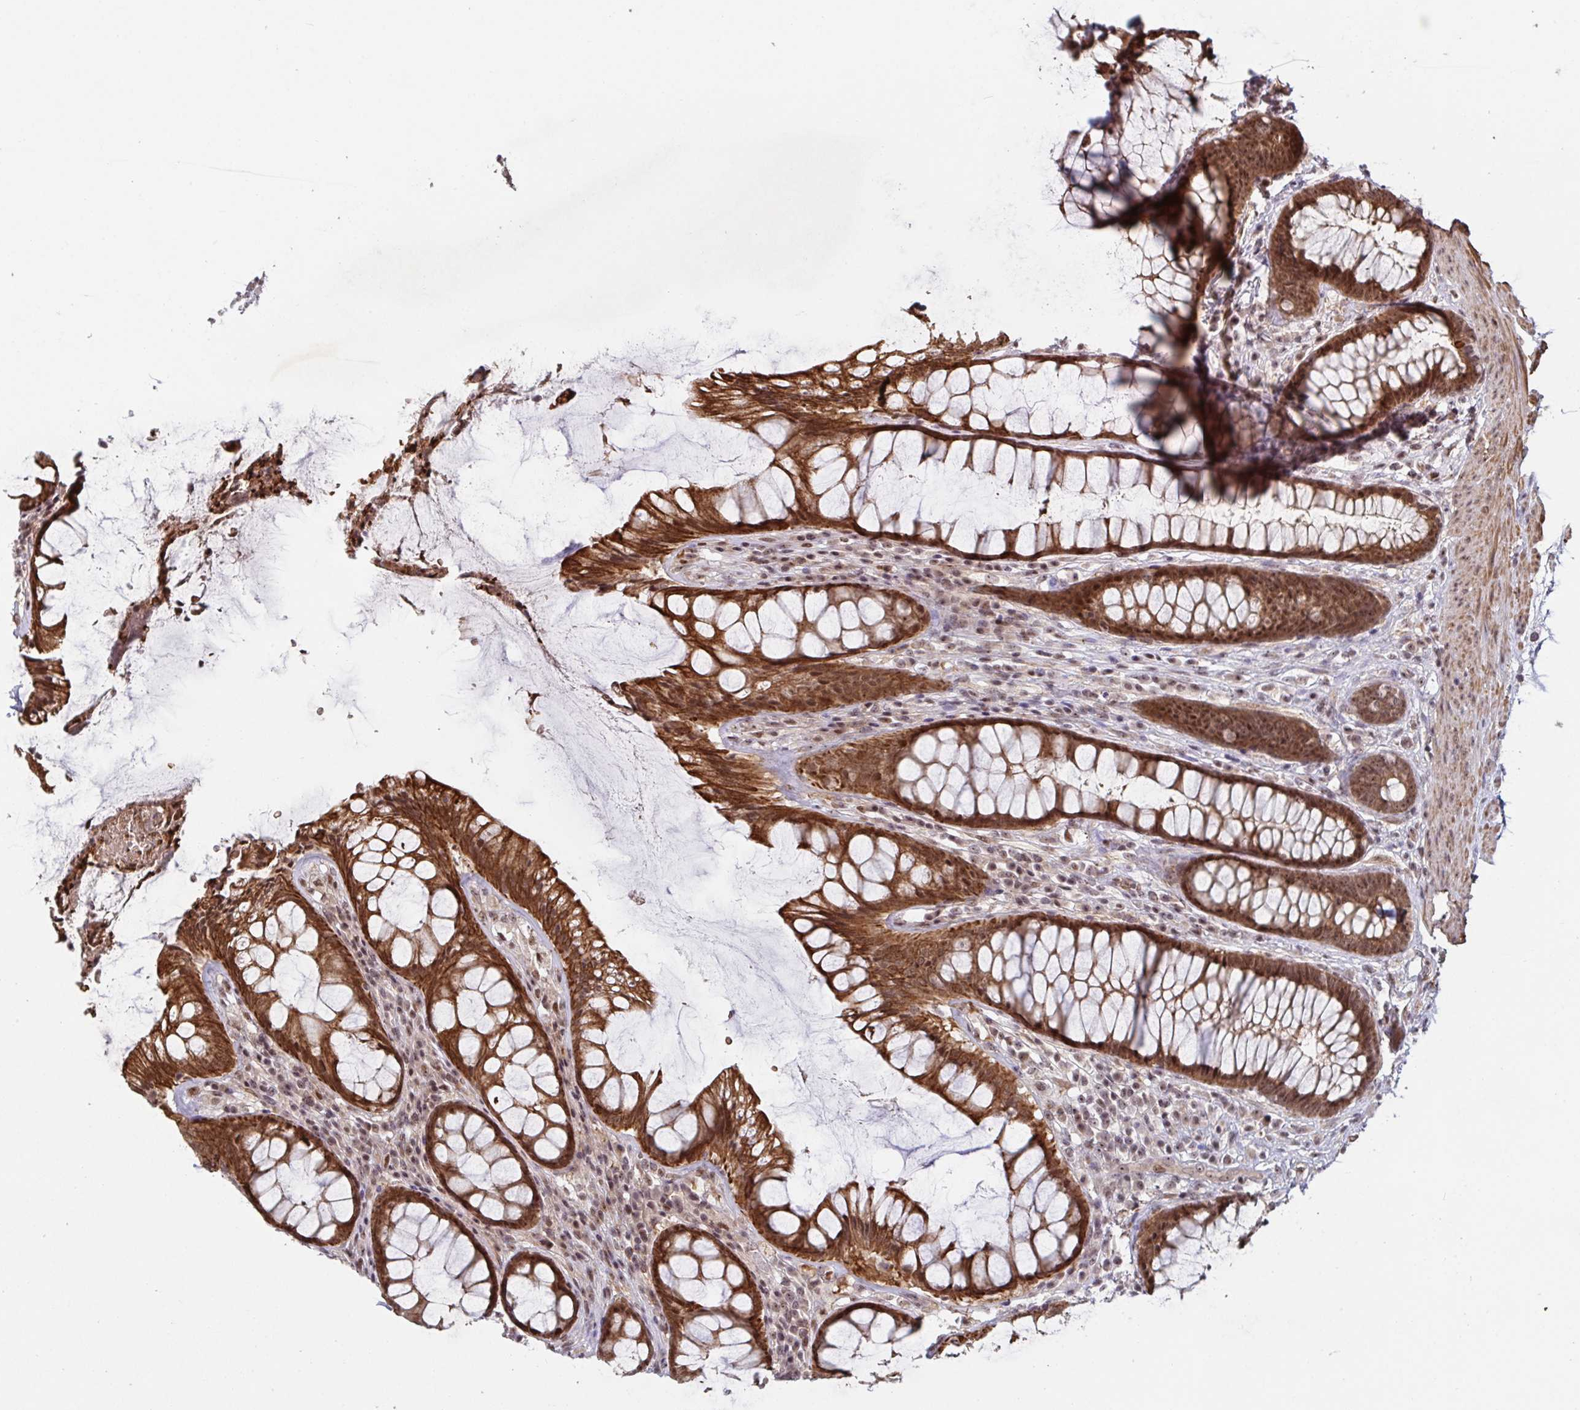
{"staining": {"intensity": "strong", "quantity": ">75%", "location": "cytoplasmic/membranous,nuclear"}, "tissue": "rectum", "cell_type": "Glandular cells", "image_type": "normal", "snomed": [{"axis": "morphology", "description": "Normal tissue, NOS"}, {"axis": "topography", "description": "Rectum"}], "caption": "Protein expression analysis of benign rectum displays strong cytoplasmic/membranous,nuclear staining in approximately >75% of glandular cells.", "gene": "NLRP13", "patient": {"sex": "male", "age": 72}}